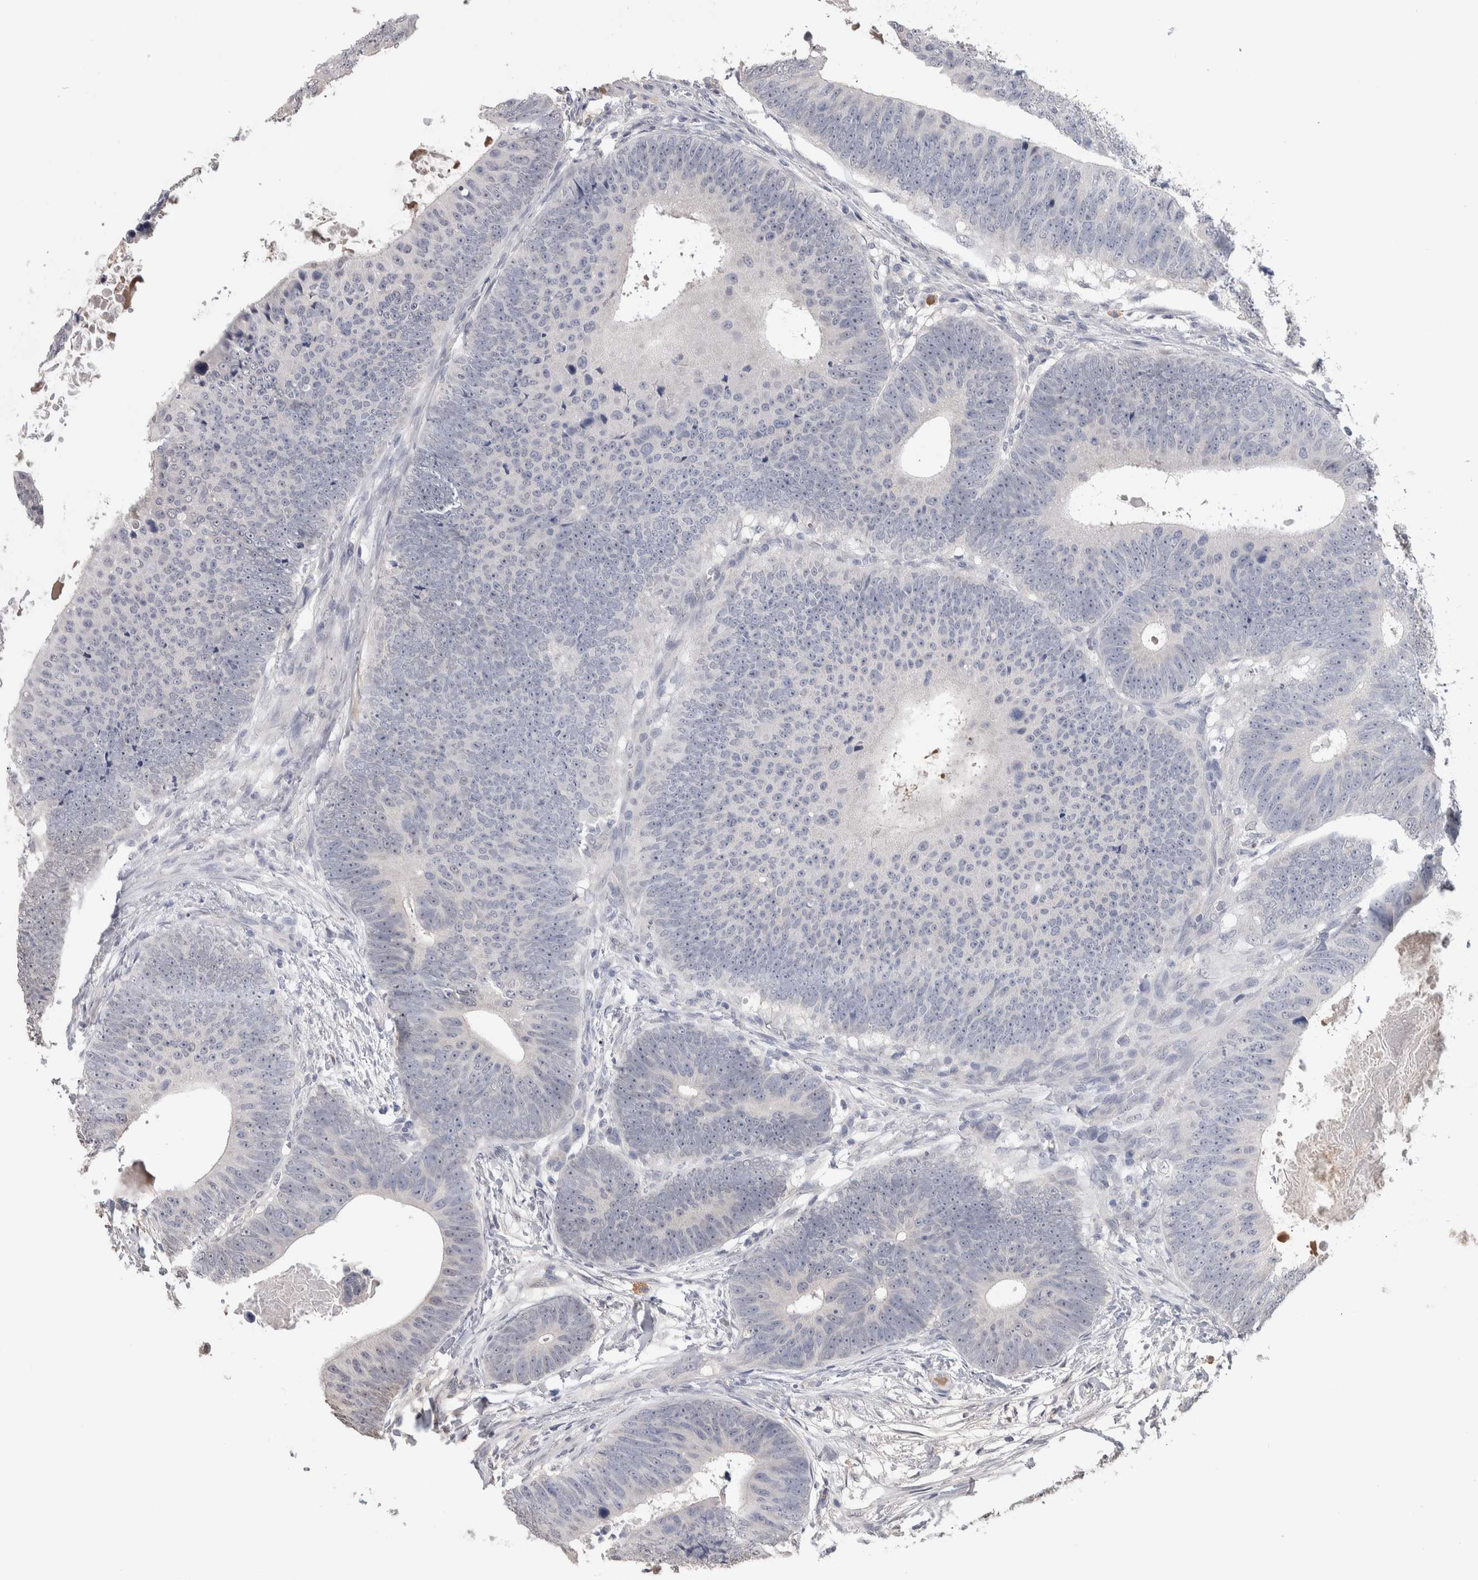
{"staining": {"intensity": "negative", "quantity": "none", "location": "none"}, "tissue": "colorectal cancer", "cell_type": "Tumor cells", "image_type": "cancer", "snomed": [{"axis": "morphology", "description": "Adenocarcinoma, NOS"}, {"axis": "topography", "description": "Colon"}], "caption": "IHC histopathology image of colorectal adenocarcinoma stained for a protein (brown), which demonstrates no staining in tumor cells.", "gene": "TMEM102", "patient": {"sex": "male", "age": 56}}